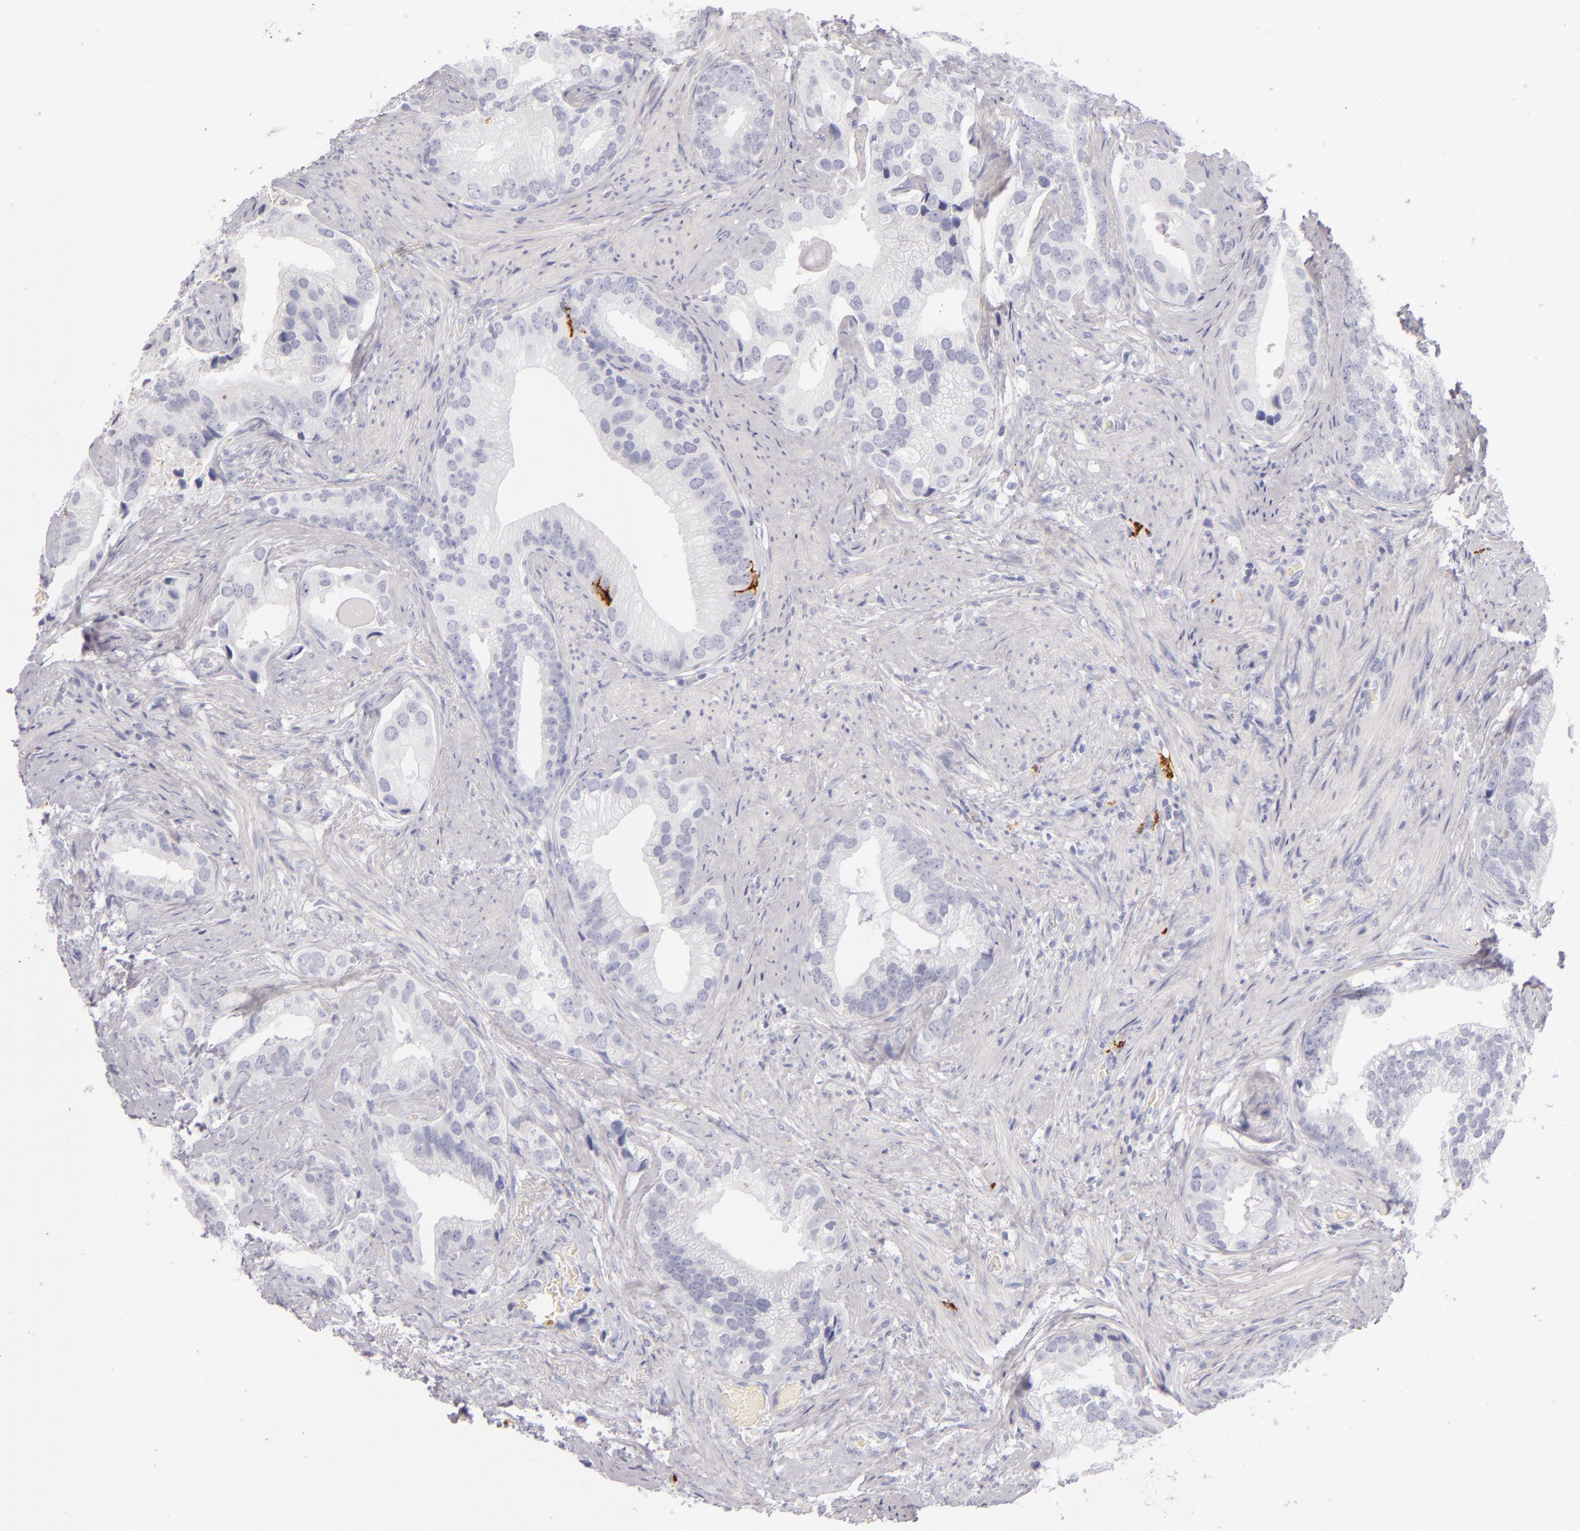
{"staining": {"intensity": "negative", "quantity": "none", "location": "none"}, "tissue": "prostate cancer", "cell_type": "Tumor cells", "image_type": "cancer", "snomed": [{"axis": "morphology", "description": "Adenocarcinoma, Low grade"}, {"axis": "topography", "description": "Prostate"}], "caption": "An IHC photomicrograph of prostate cancer is shown. There is no staining in tumor cells of prostate cancer.", "gene": "CD207", "patient": {"sex": "male", "age": 71}}